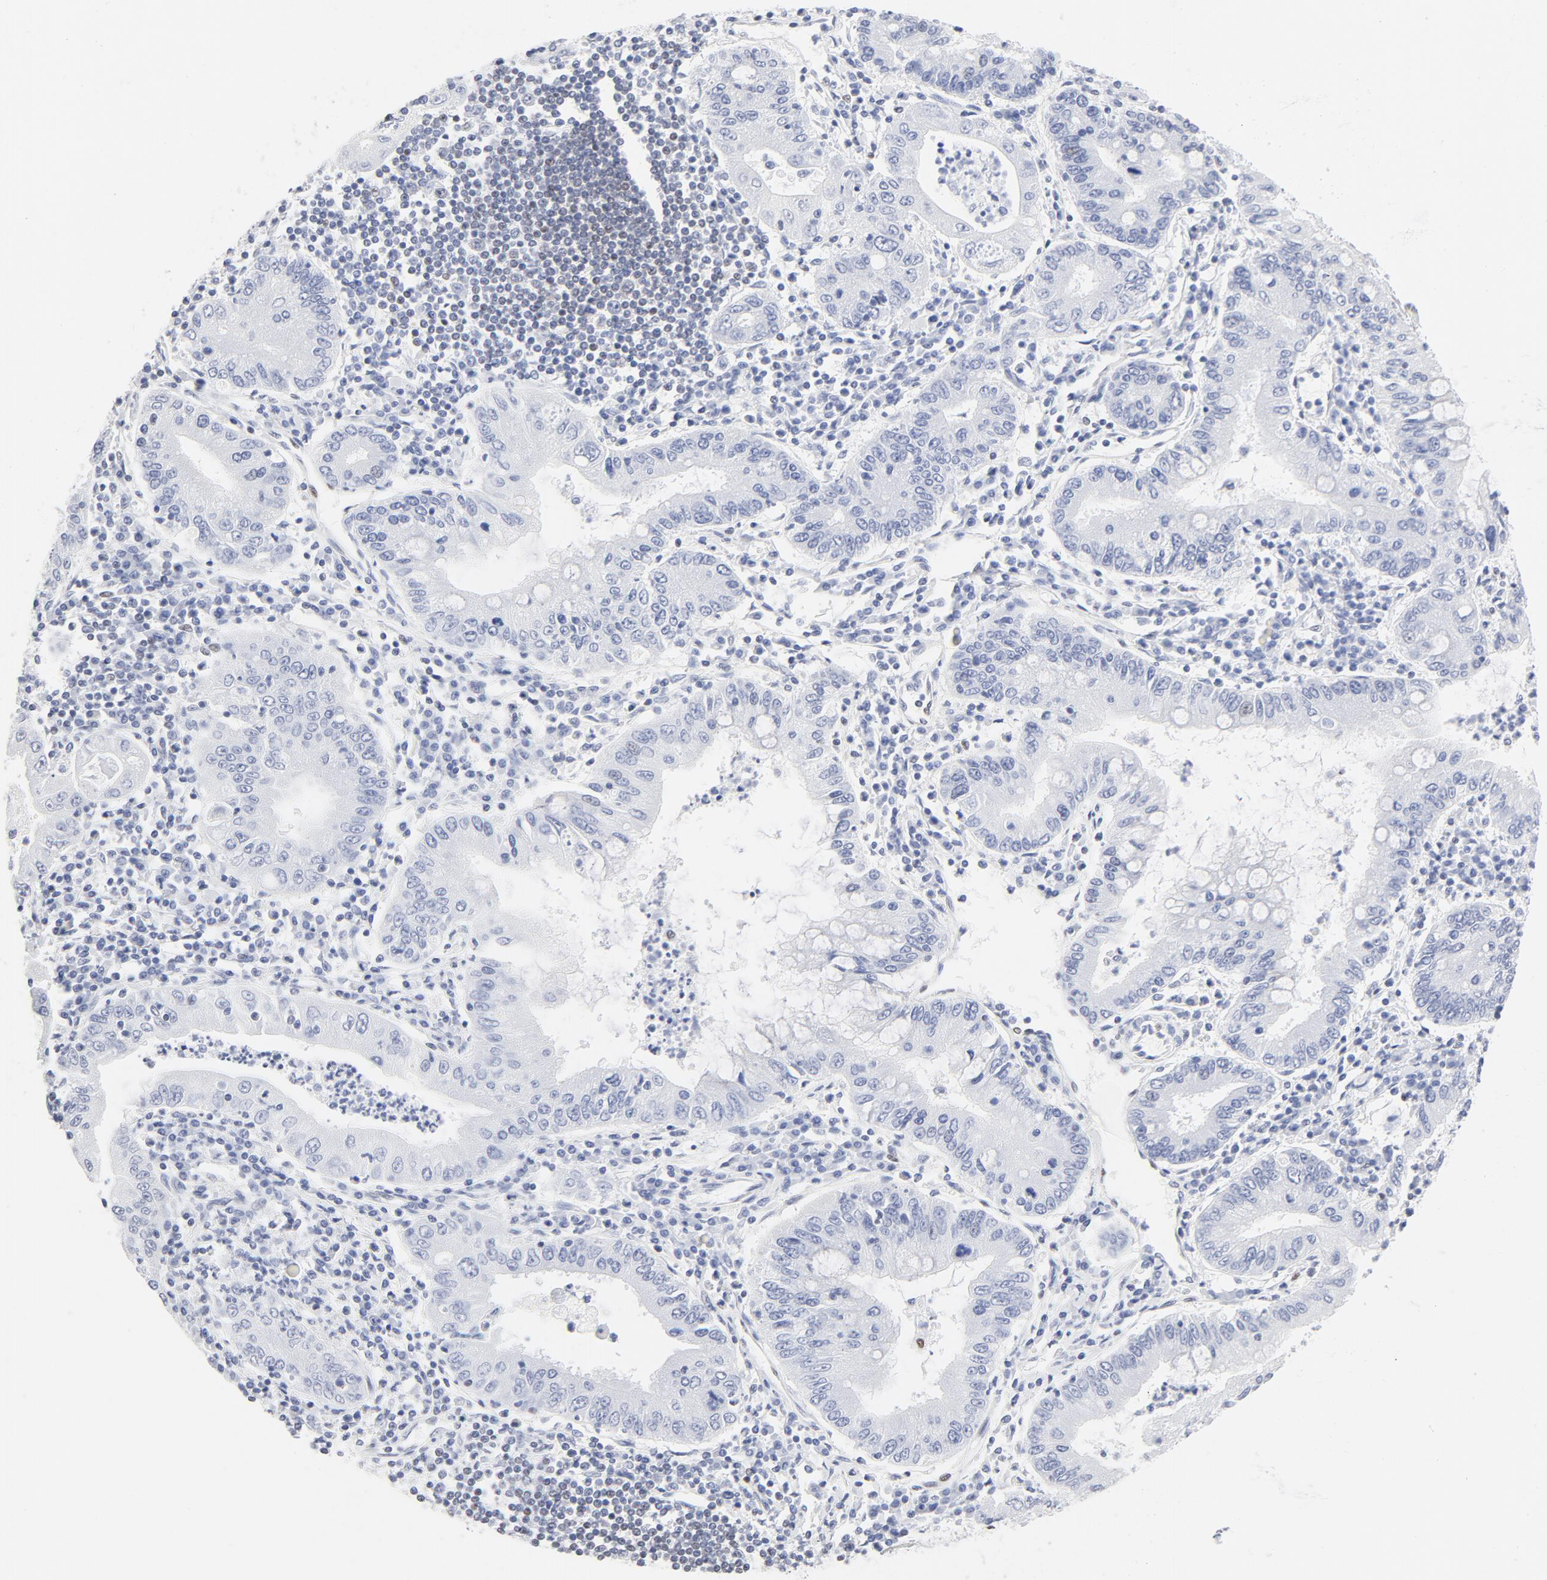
{"staining": {"intensity": "moderate", "quantity": "<25%", "location": "nuclear"}, "tissue": "stomach cancer", "cell_type": "Tumor cells", "image_type": "cancer", "snomed": [{"axis": "morphology", "description": "Normal tissue, NOS"}, {"axis": "morphology", "description": "Adenocarcinoma, NOS"}, {"axis": "topography", "description": "Esophagus"}, {"axis": "topography", "description": "Stomach, upper"}, {"axis": "topography", "description": "Peripheral nerve tissue"}], "caption": "High-magnification brightfield microscopy of stomach adenocarcinoma stained with DAB (3,3'-diaminobenzidine) (brown) and counterstained with hematoxylin (blue). tumor cells exhibit moderate nuclear expression is identified in approximately<25% of cells.", "gene": "ATF2", "patient": {"sex": "male", "age": 62}}